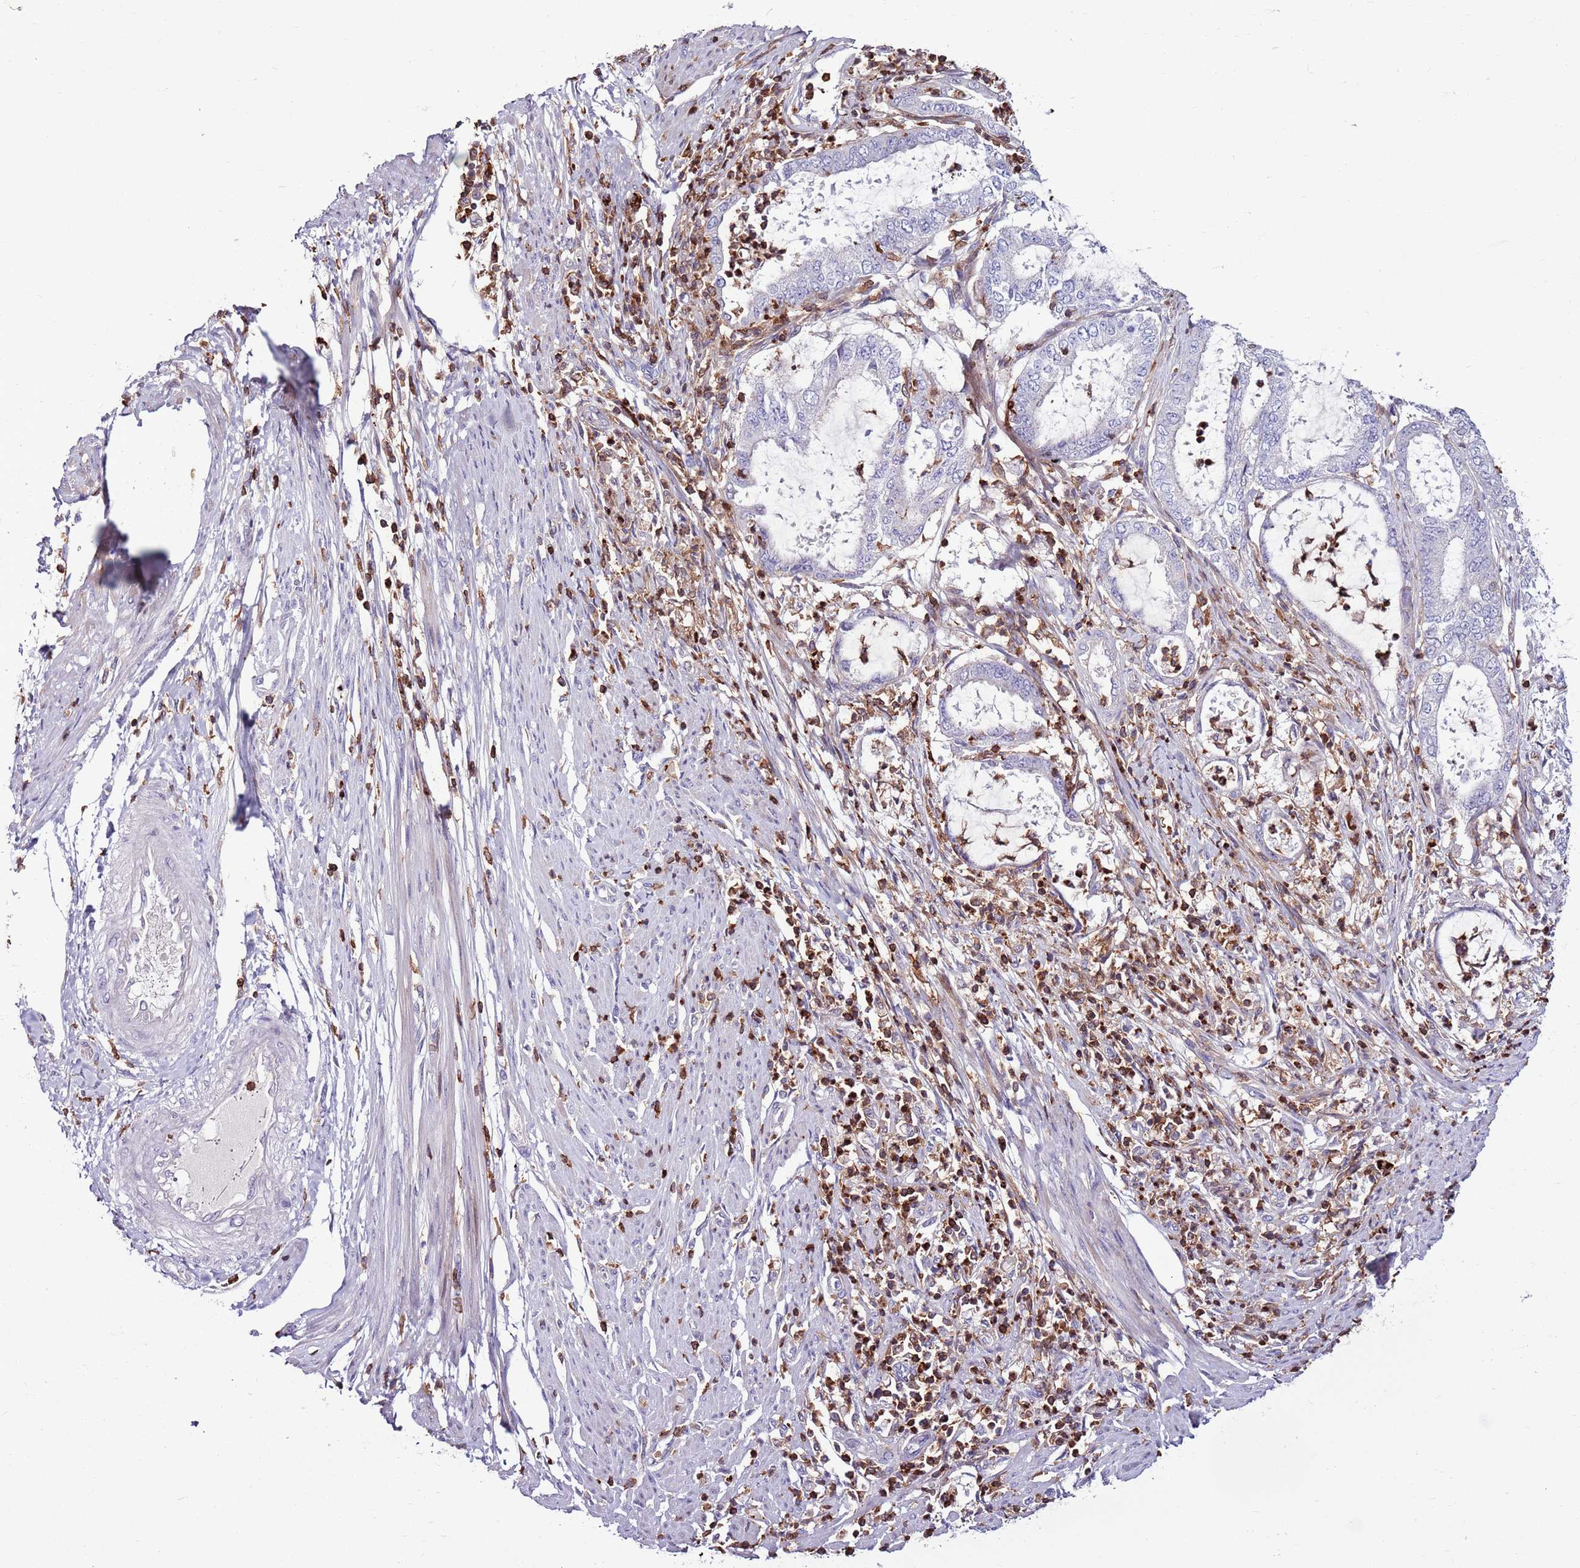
{"staining": {"intensity": "negative", "quantity": "none", "location": "none"}, "tissue": "endometrial cancer", "cell_type": "Tumor cells", "image_type": "cancer", "snomed": [{"axis": "morphology", "description": "Adenocarcinoma, NOS"}, {"axis": "topography", "description": "Endometrium"}], "caption": "This is a micrograph of immunohistochemistry staining of adenocarcinoma (endometrial), which shows no positivity in tumor cells.", "gene": "ZSWIM1", "patient": {"sex": "female", "age": 51}}